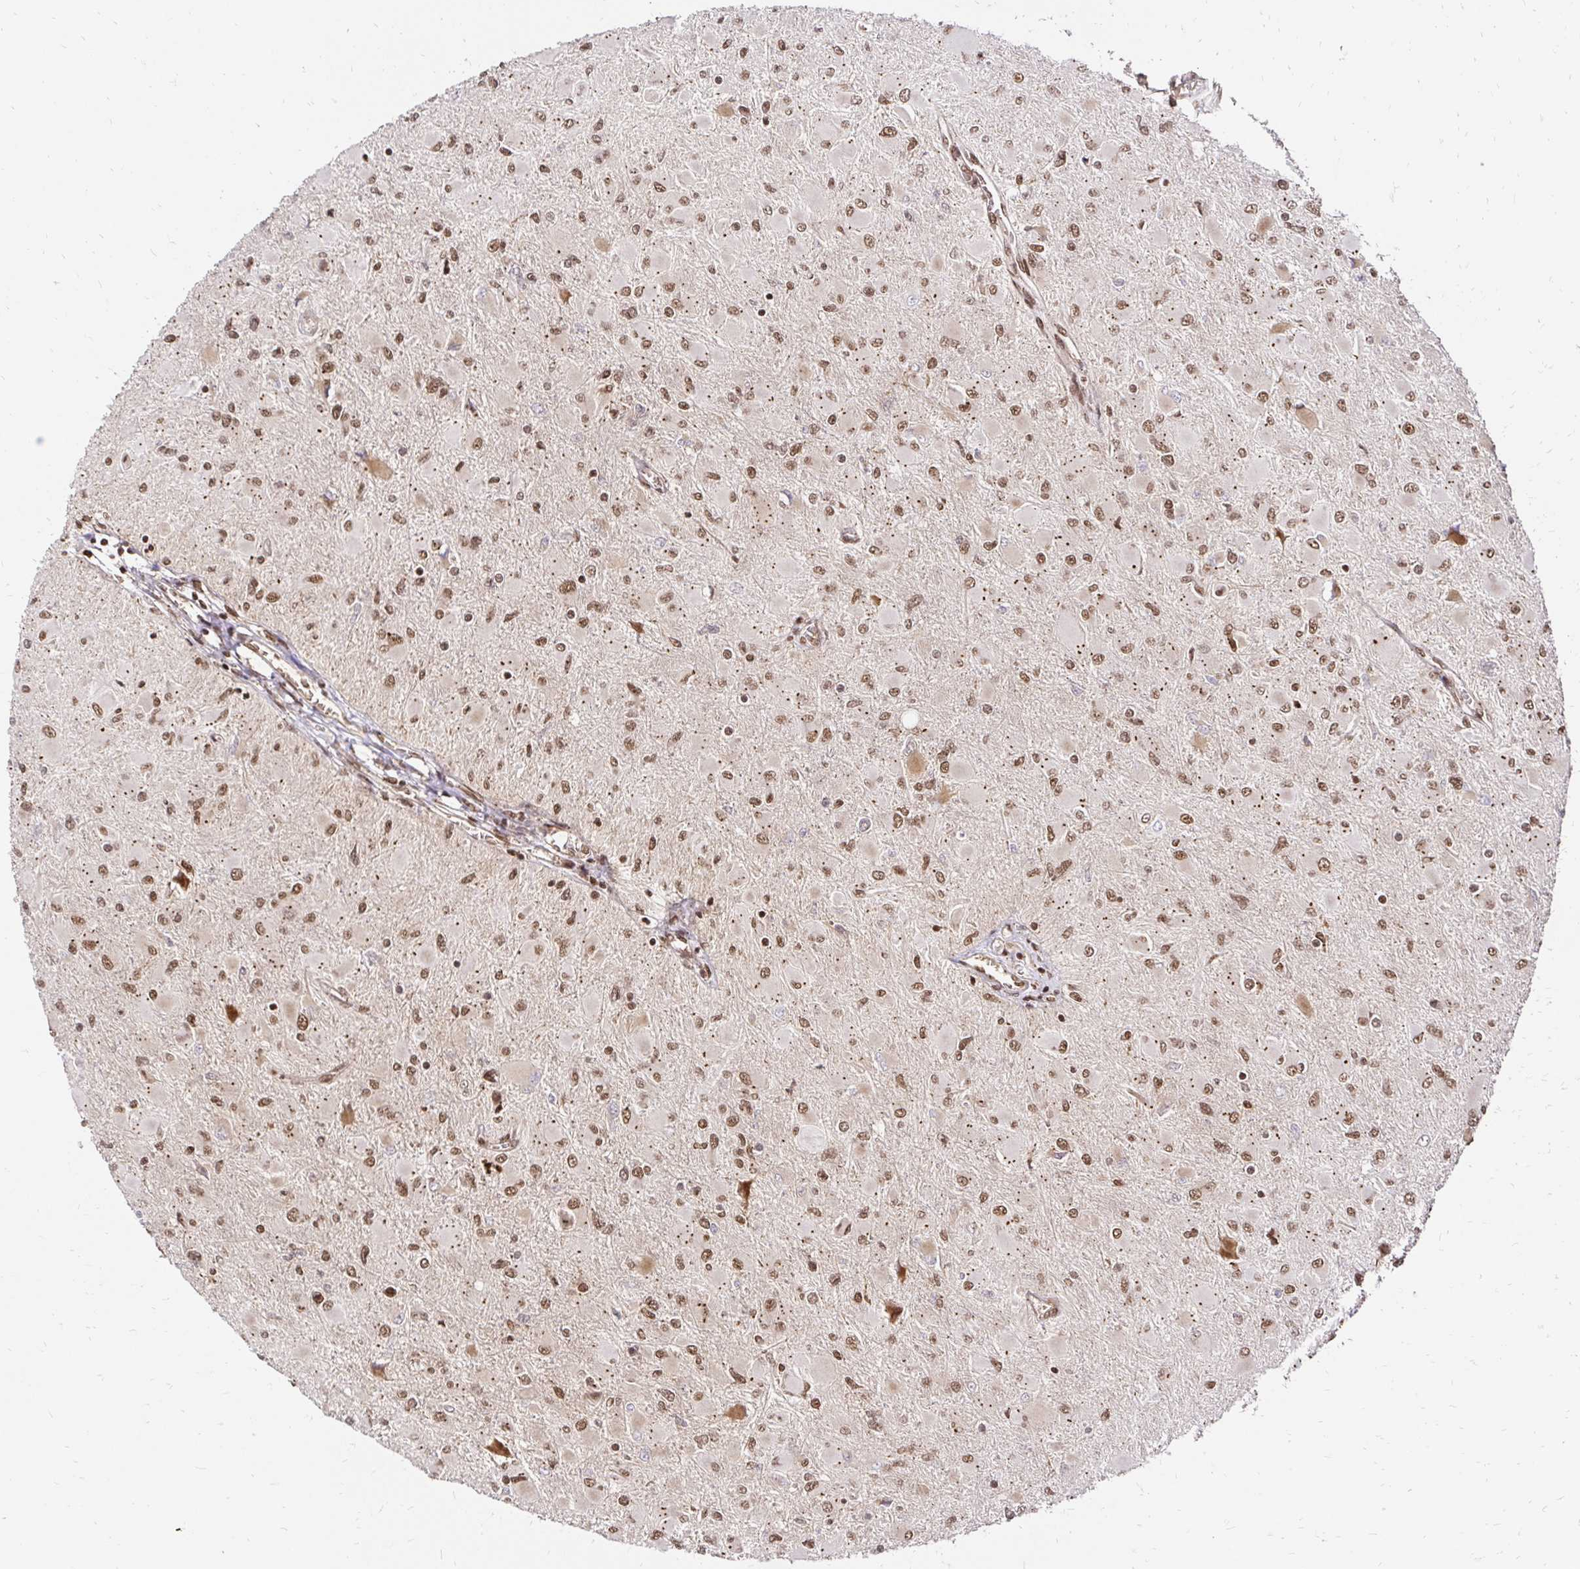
{"staining": {"intensity": "moderate", "quantity": ">75%", "location": "nuclear"}, "tissue": "glioma", "cell_type": "Tumor cells", "image_type": "cancer", "snomed": [{"axis": "morphology", "description": "Glioma, malignant, High grade"}, {"axis": "topography", "description": "Cerebral cortex"}], "caption": "IHC of human malignant glioma (high-grade) exhibits medium levels of moderate nuclear expression in about >75% of tumor cells.", "gene": "GLYR1", "patient": {"sex": "female", "age": 36}}